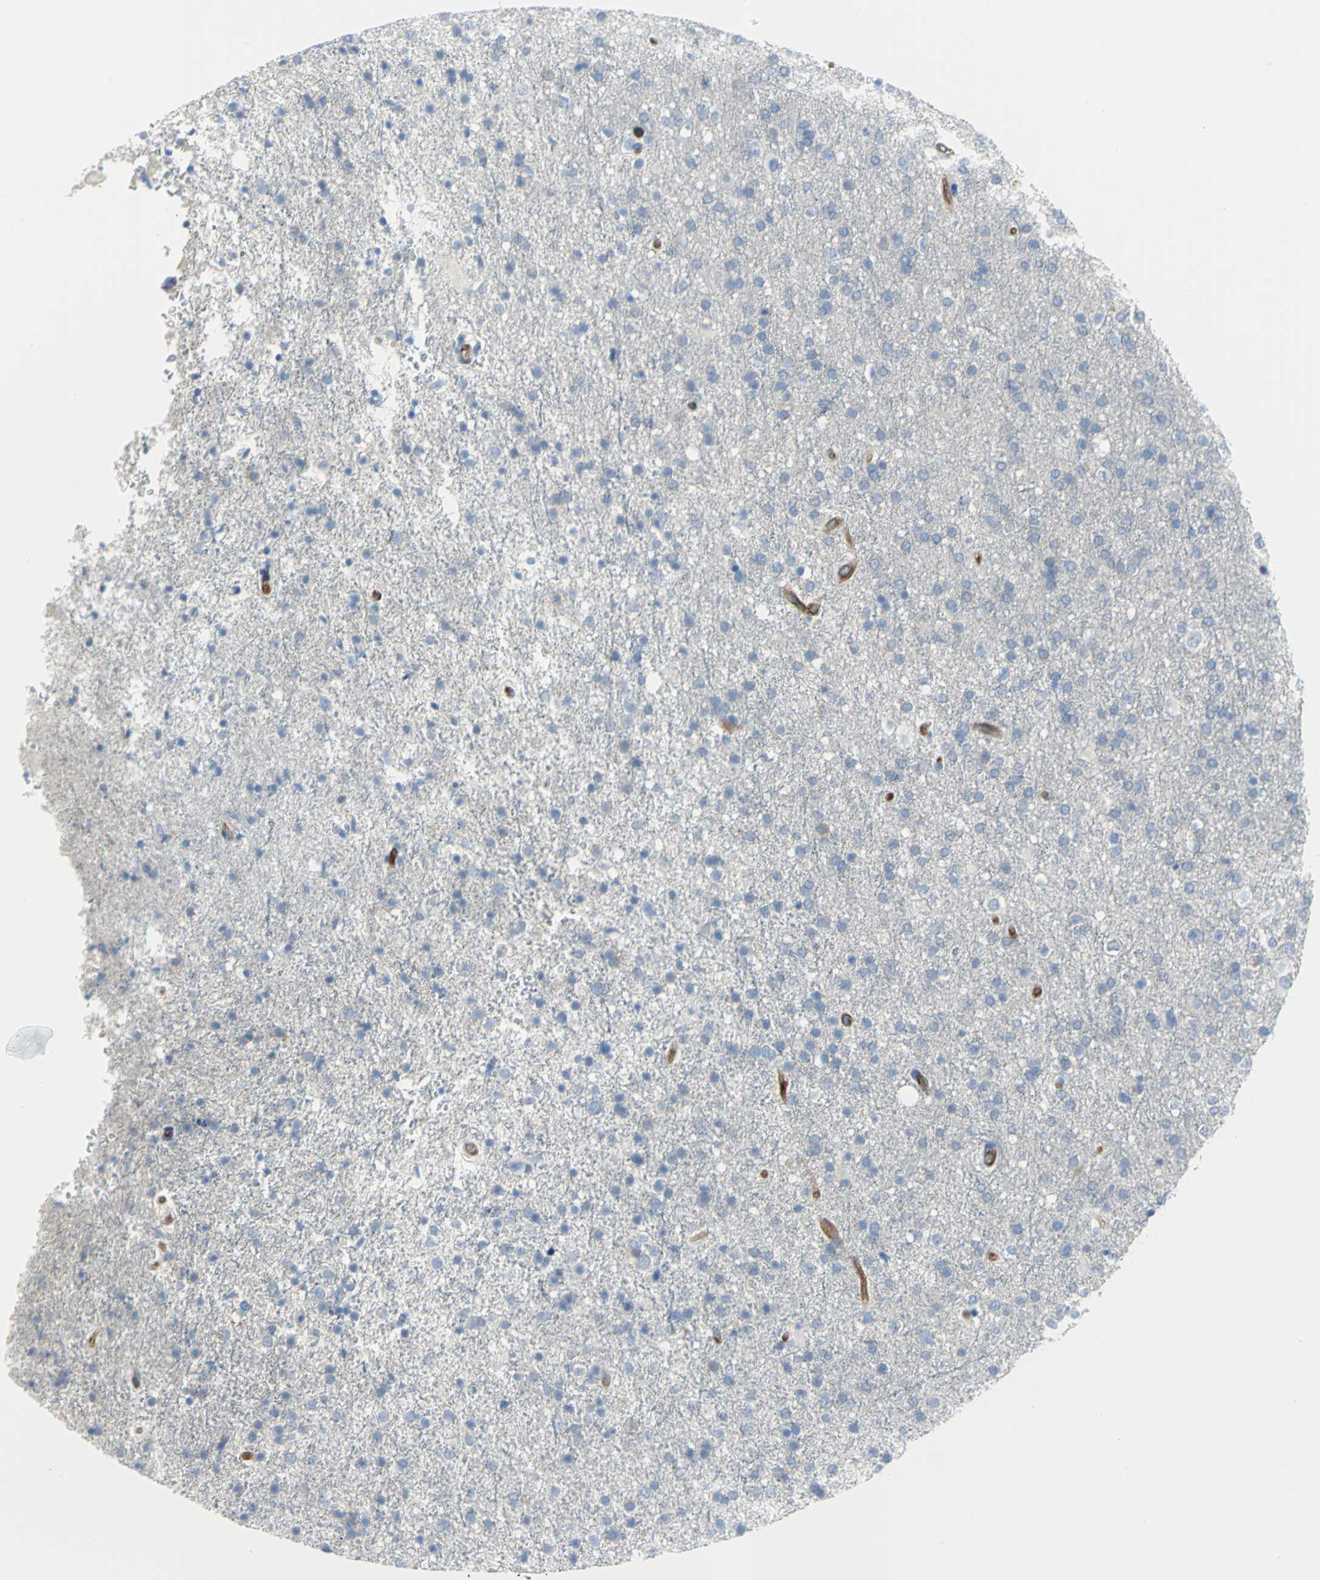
{"staining": {"intensity": "negative", "quantity": "none", "location": "none"}, "tissue": "glioma", "cell_type": "Tumor cells", "image_type": "cancer", "snomed": [{"axis": "morphology", "description": "Glioma, malignant, High grade"}, {"axis": "topography", "description": "Brain"}], "caption": "Immunohistochemistry (IHC) image of human high-grade glioma (malignant) stained for a protein (brown), which demonstrates no expression in tumor cells. (IHC, brightfield microscopy, high magnification).", "gene": "FLNB", "patient": {"sex": "male", "age": 33}}